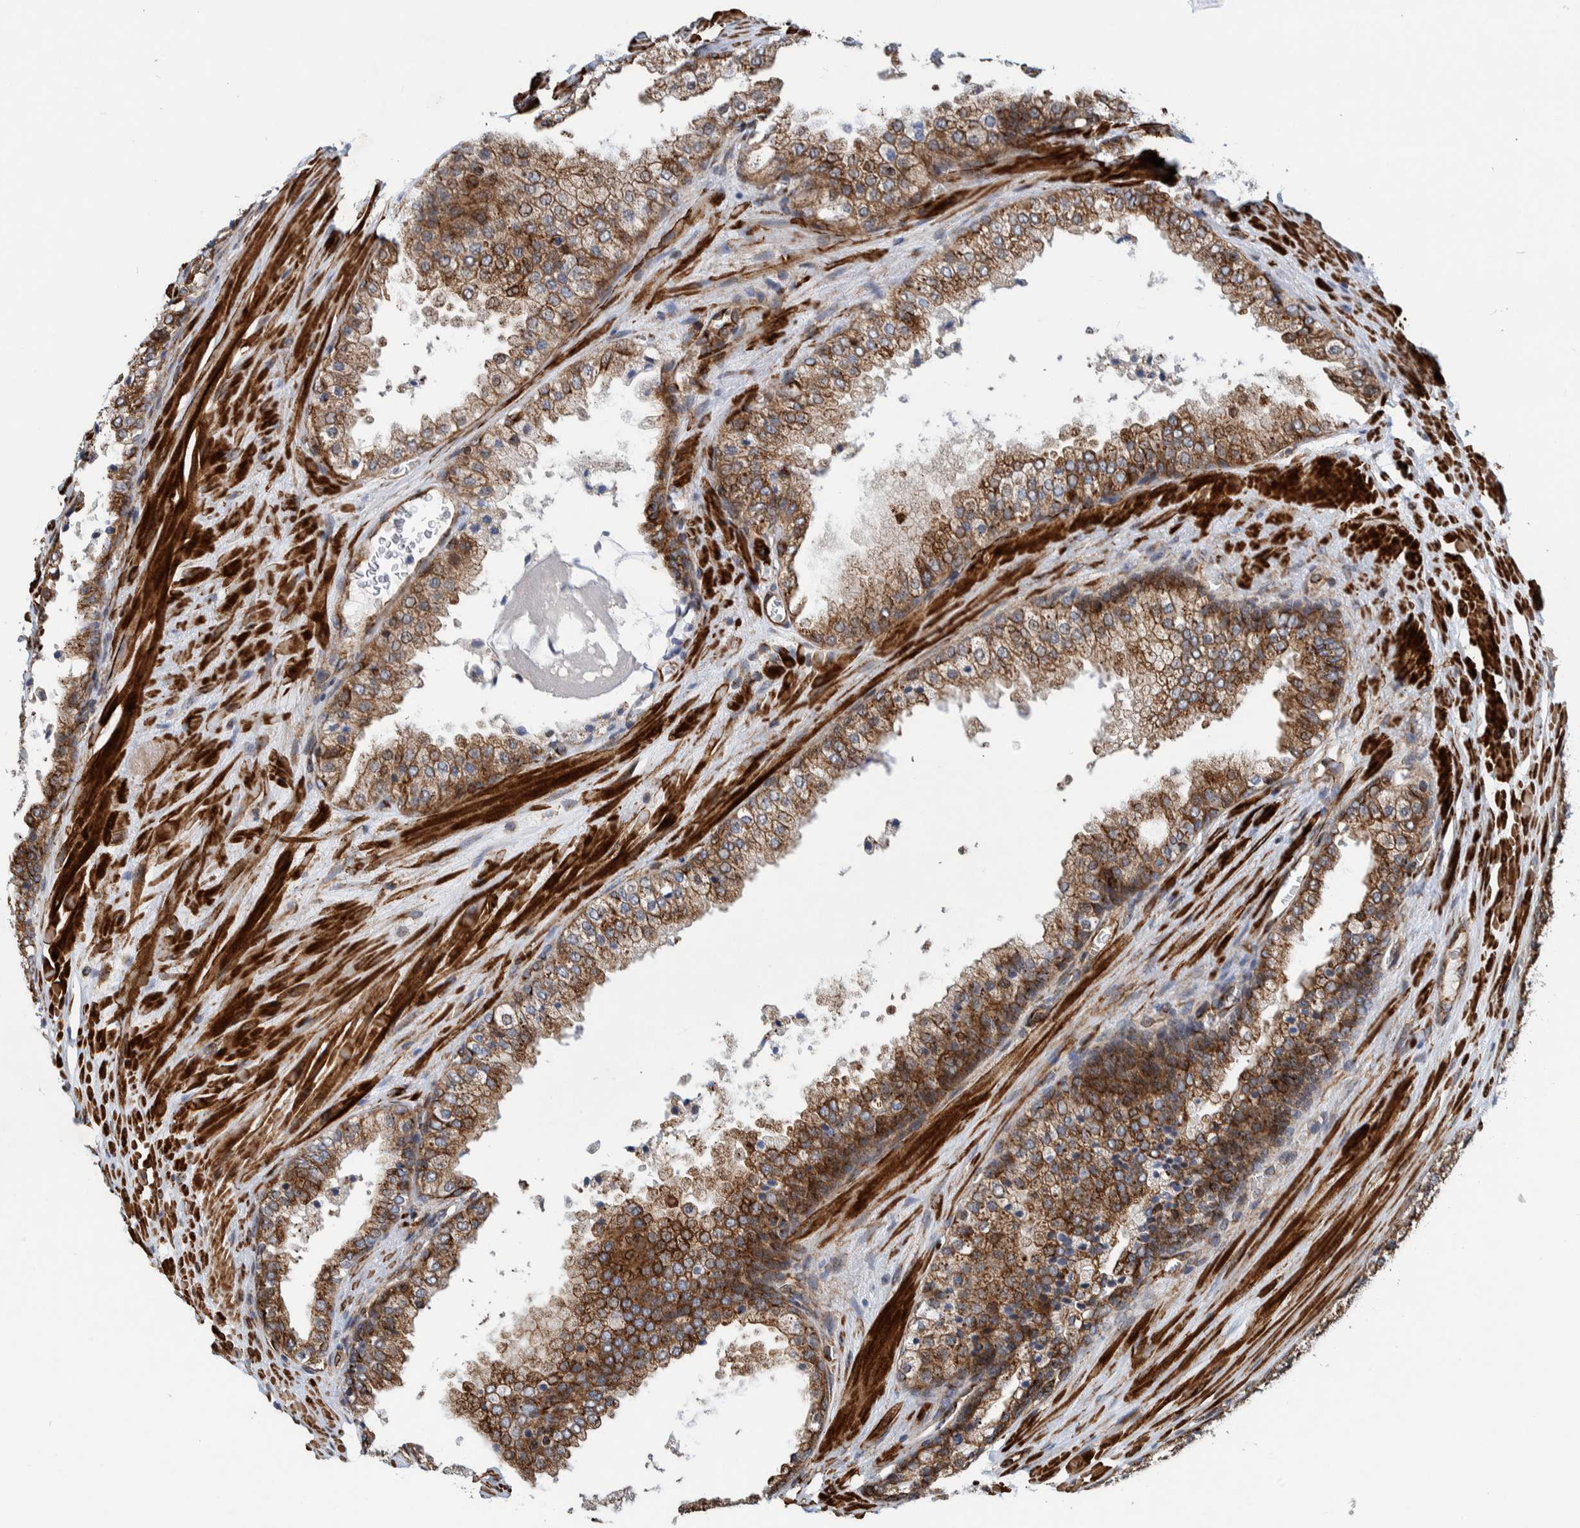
{"staining": {"intensity": "moderate", "quantity": ">75%", "location": "cytoplasmic/membranous"}, "tissue": "prostate cancer", "cell_type": "Tumor cells", "image_type": "cancer", "snomed": [{"axis": "morphology", "description": "Adenocarcinoma, High grade"}, {"axis": "topography", "description": "Prostate"}], "caption": "IHC image of human prostate high-grade adenocarcinoma stained for a protein (brown), which shows medium levels of moderate cytoplasmic/membranous positivity in approximately >75% of tumor cells.", "gene": "CCDC57", "patient": {"sex": "male", "age": 65}}